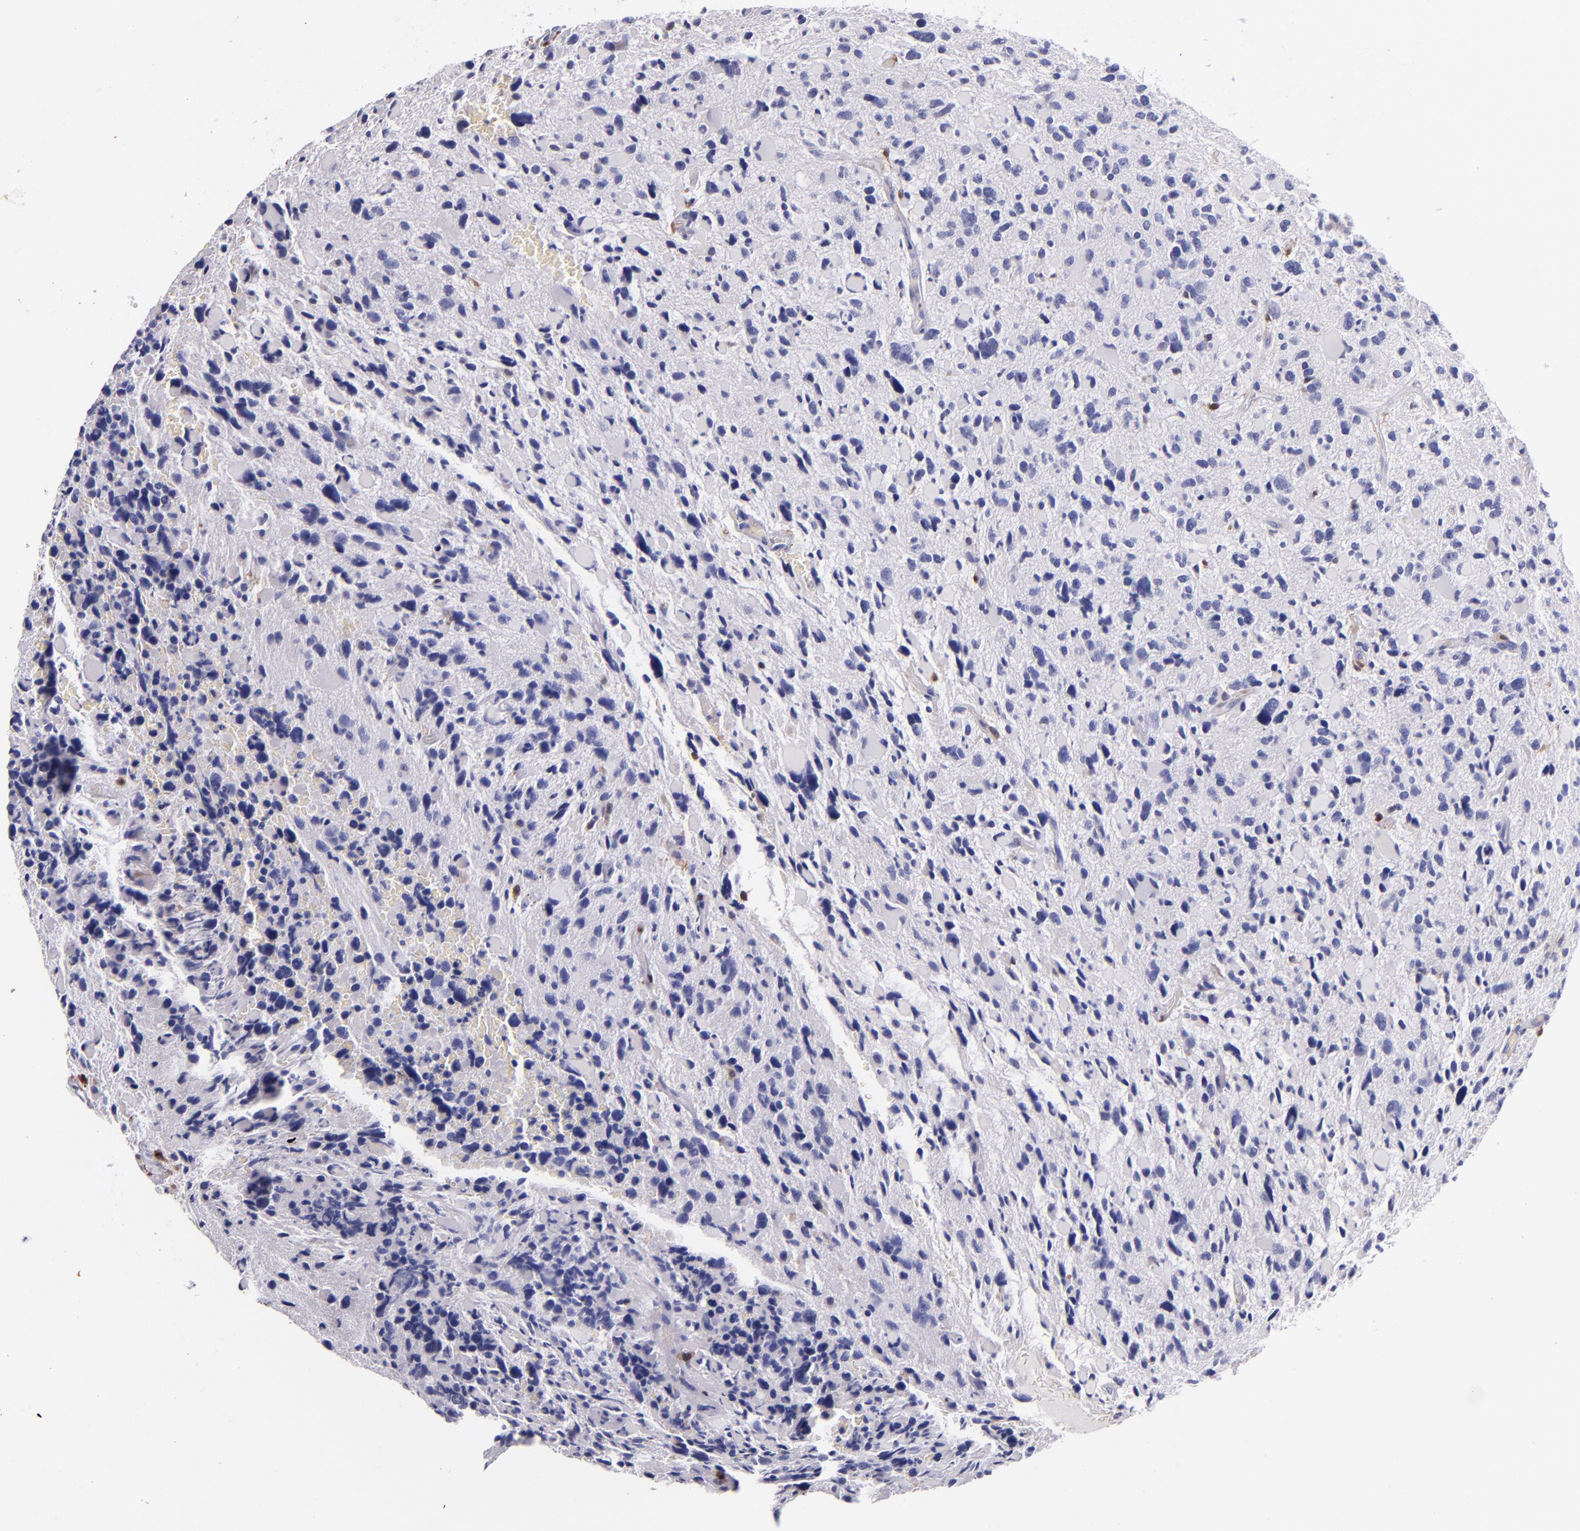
{"staining": {"intensity": "negative", "quantity": "none", "location": "none"}, "tissue": "glioma", "cell_type": "Tumor cells", "image_type": "cancer", "snomed": [{"axis": "morphology", "description": "Glioma, malignant, High grade"}, {"axis": "topography", "description": "Brain"}], "caption": "Tumor cells show no significant staining in malignant glioma (high-grade).", "gene": "F13A1", "patient": {"sex": "female", "age": 37}}